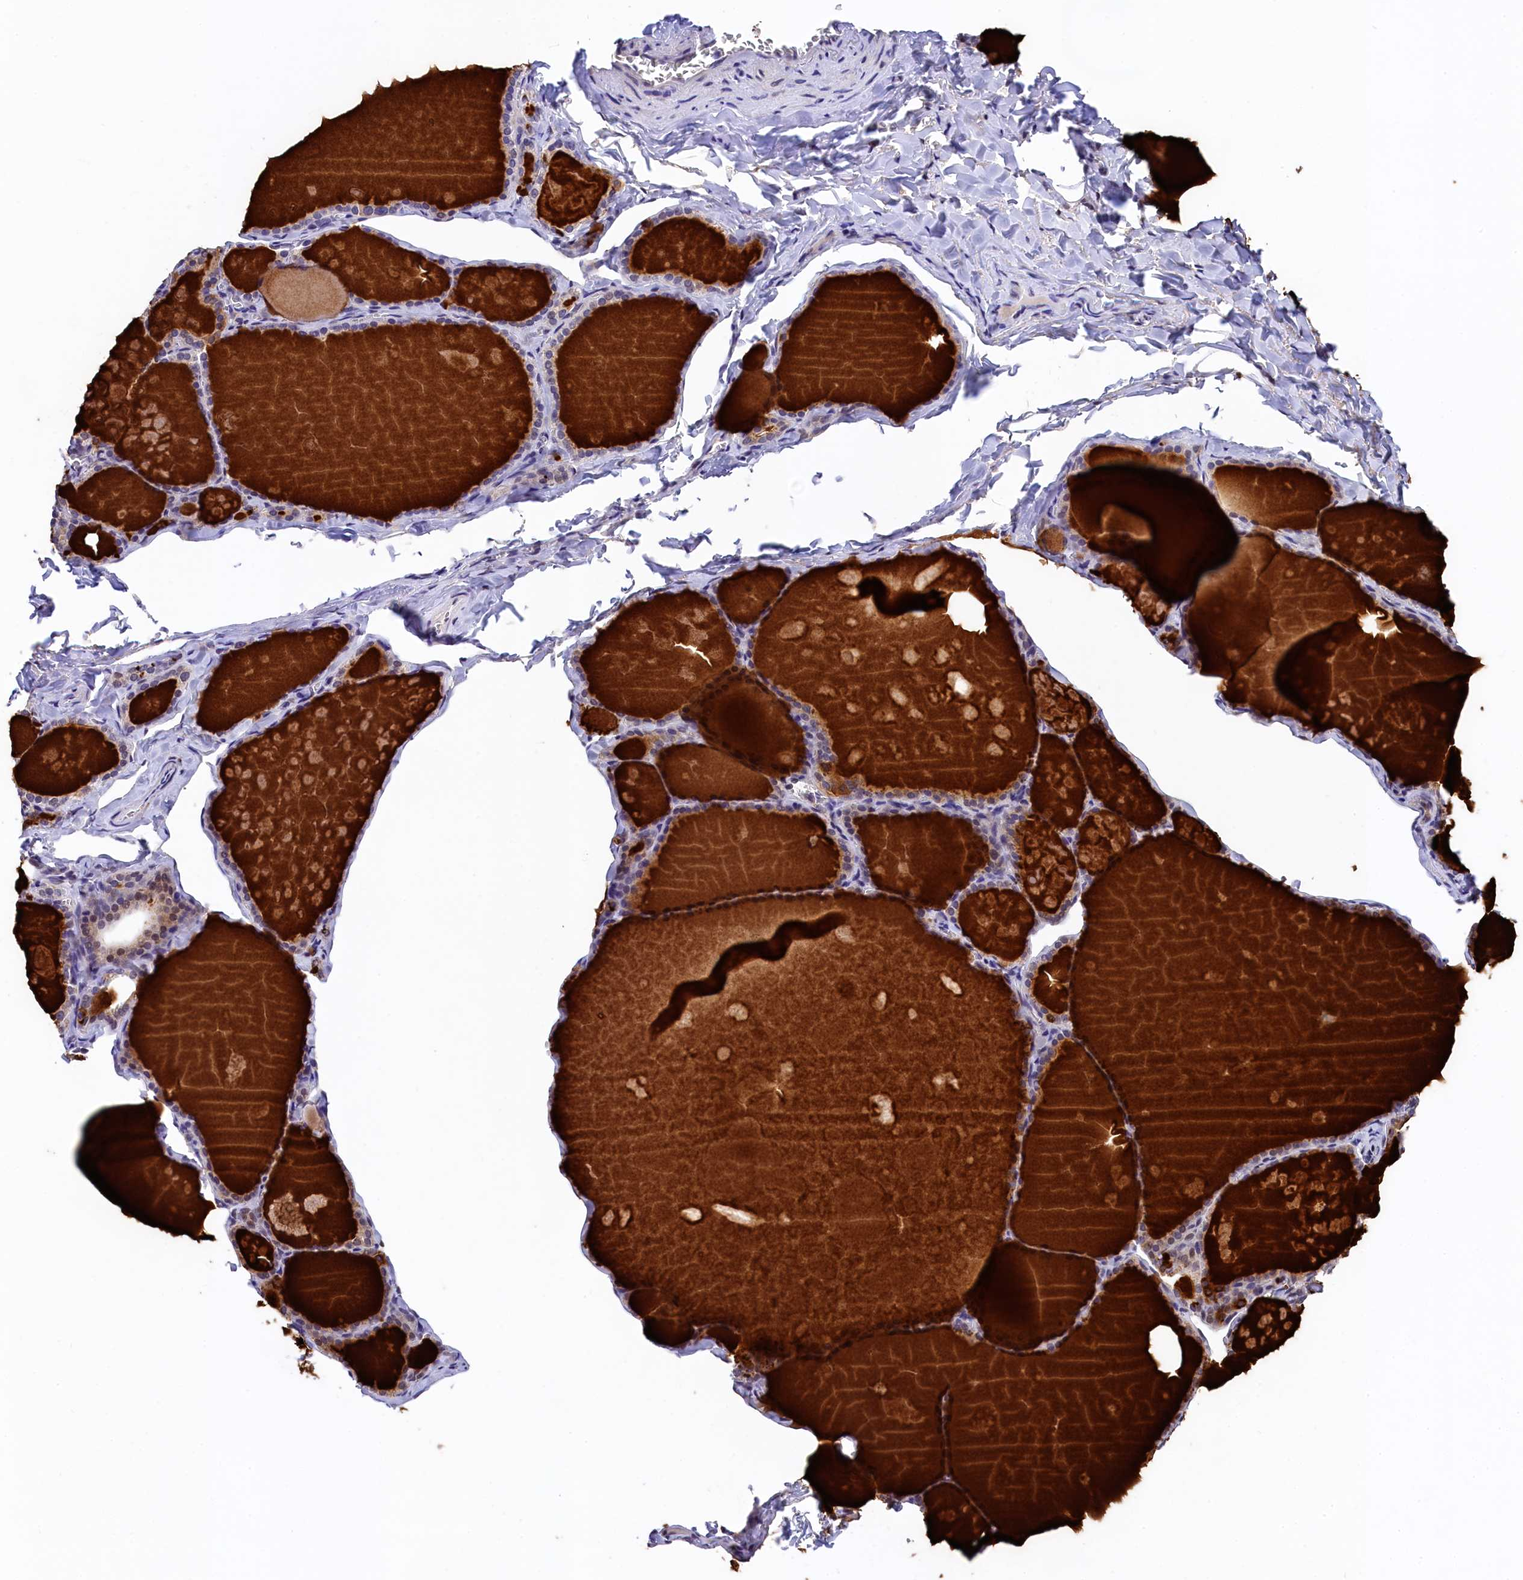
{"staining": {"intensity": "moderate", "quantity": "<25%", "location": "cytoplasmic/membranous,nuclear"}, "tissue": "thyroid gland", "cell_type": "Glandular cells", "image_type": "normal", "snomed": [{"axis": "morphology", "description": "Normal tissue, NOS"}, {"axis": "topography", "description": "Thyroid gland"}], "caption": "There is low levels of moderate cytoplasmic/membranous,nuclear expression in glandular cells of normal thyroid gland, as demonstrated by immunohistochemical staining (brown color).", "gene": "HECTD4", "patient": {"sex": "male", "age": 56}}